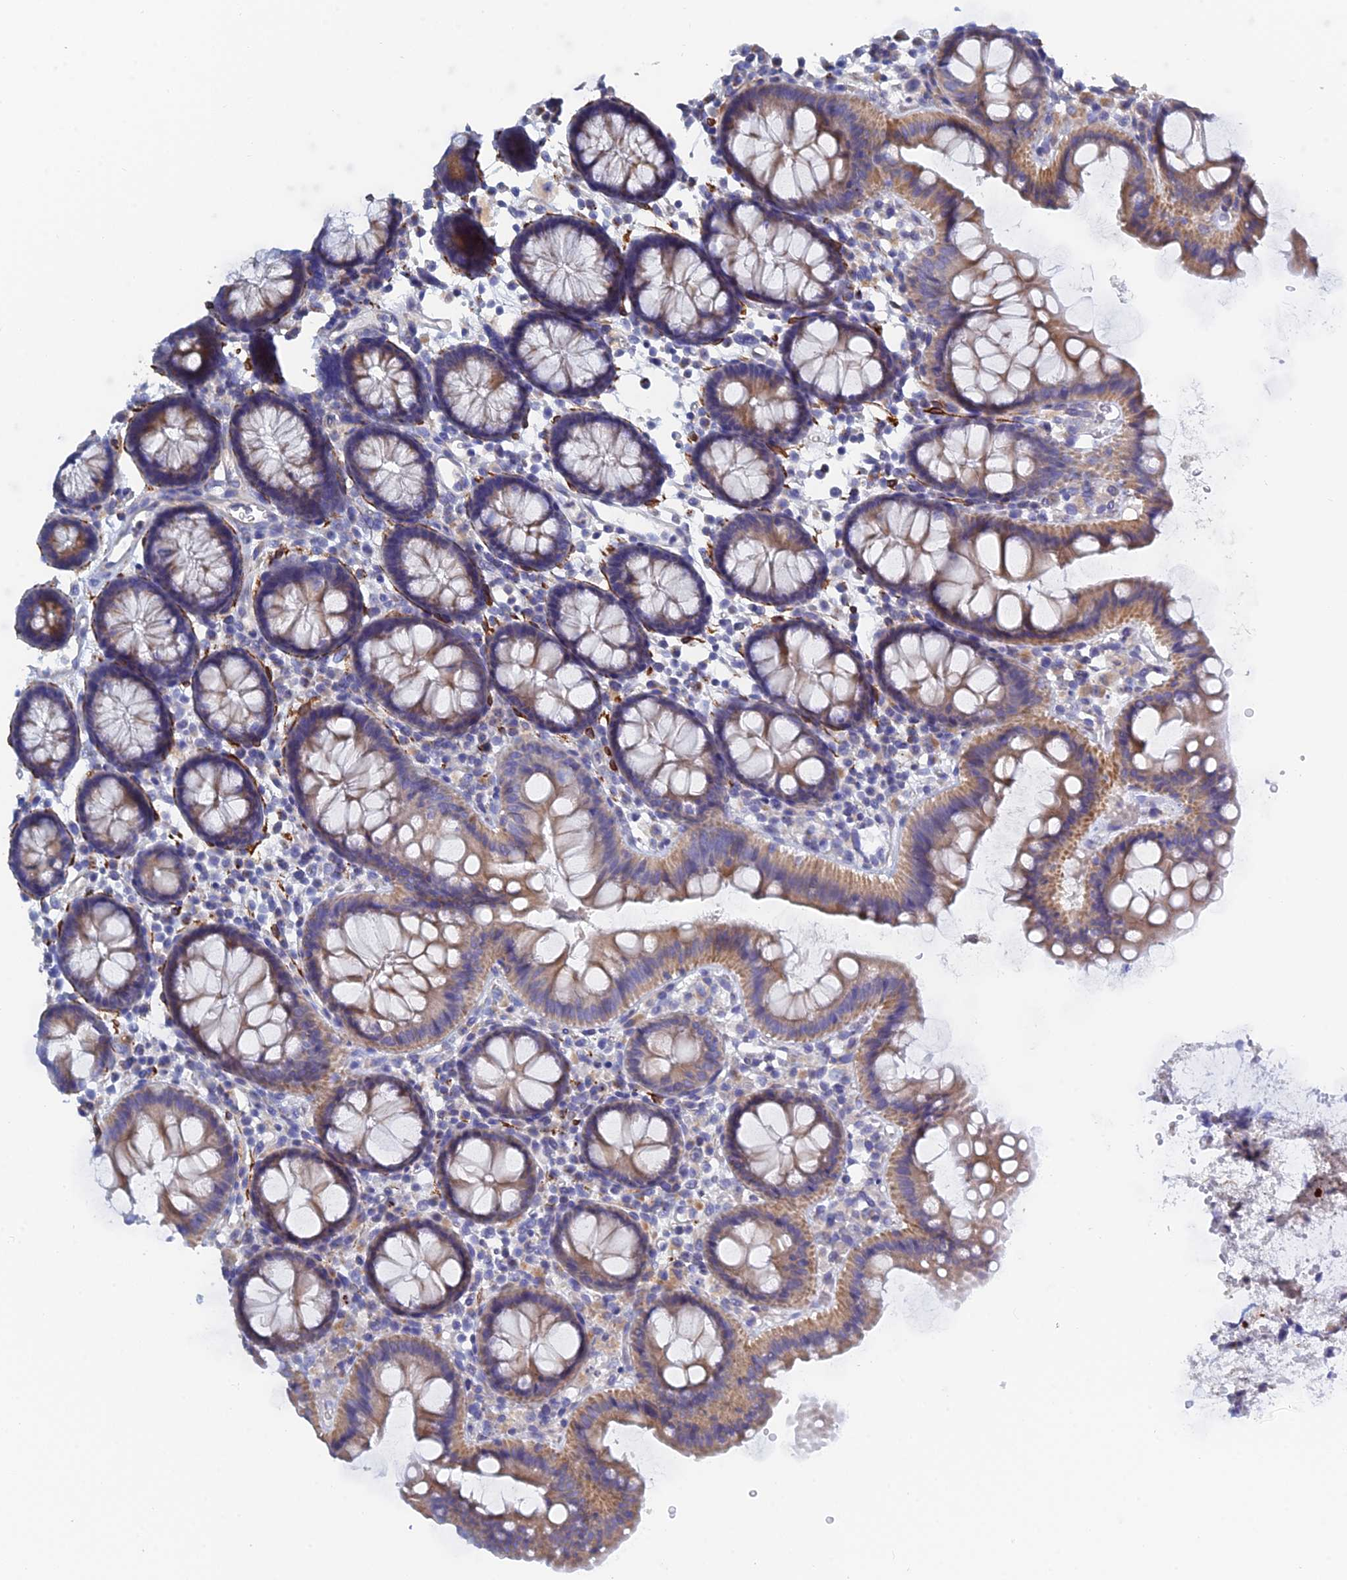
{"staining": {"intensity": "negative", "quantity": "none", "location": "none"}, "tissue": "colon", "cell_type": "Endothelial cells", "image_type": "normal", "snomed": [{"axis": "morphology", "description": "Normal tissue, NOS"}, {"axis": "topography", "description": "Colon"}], "caption": "The histopathology image shows no significant expression in endothelial cells of colon.", "gene": "PCDHA8", "patient": {"sex": "male", "age": 75}}